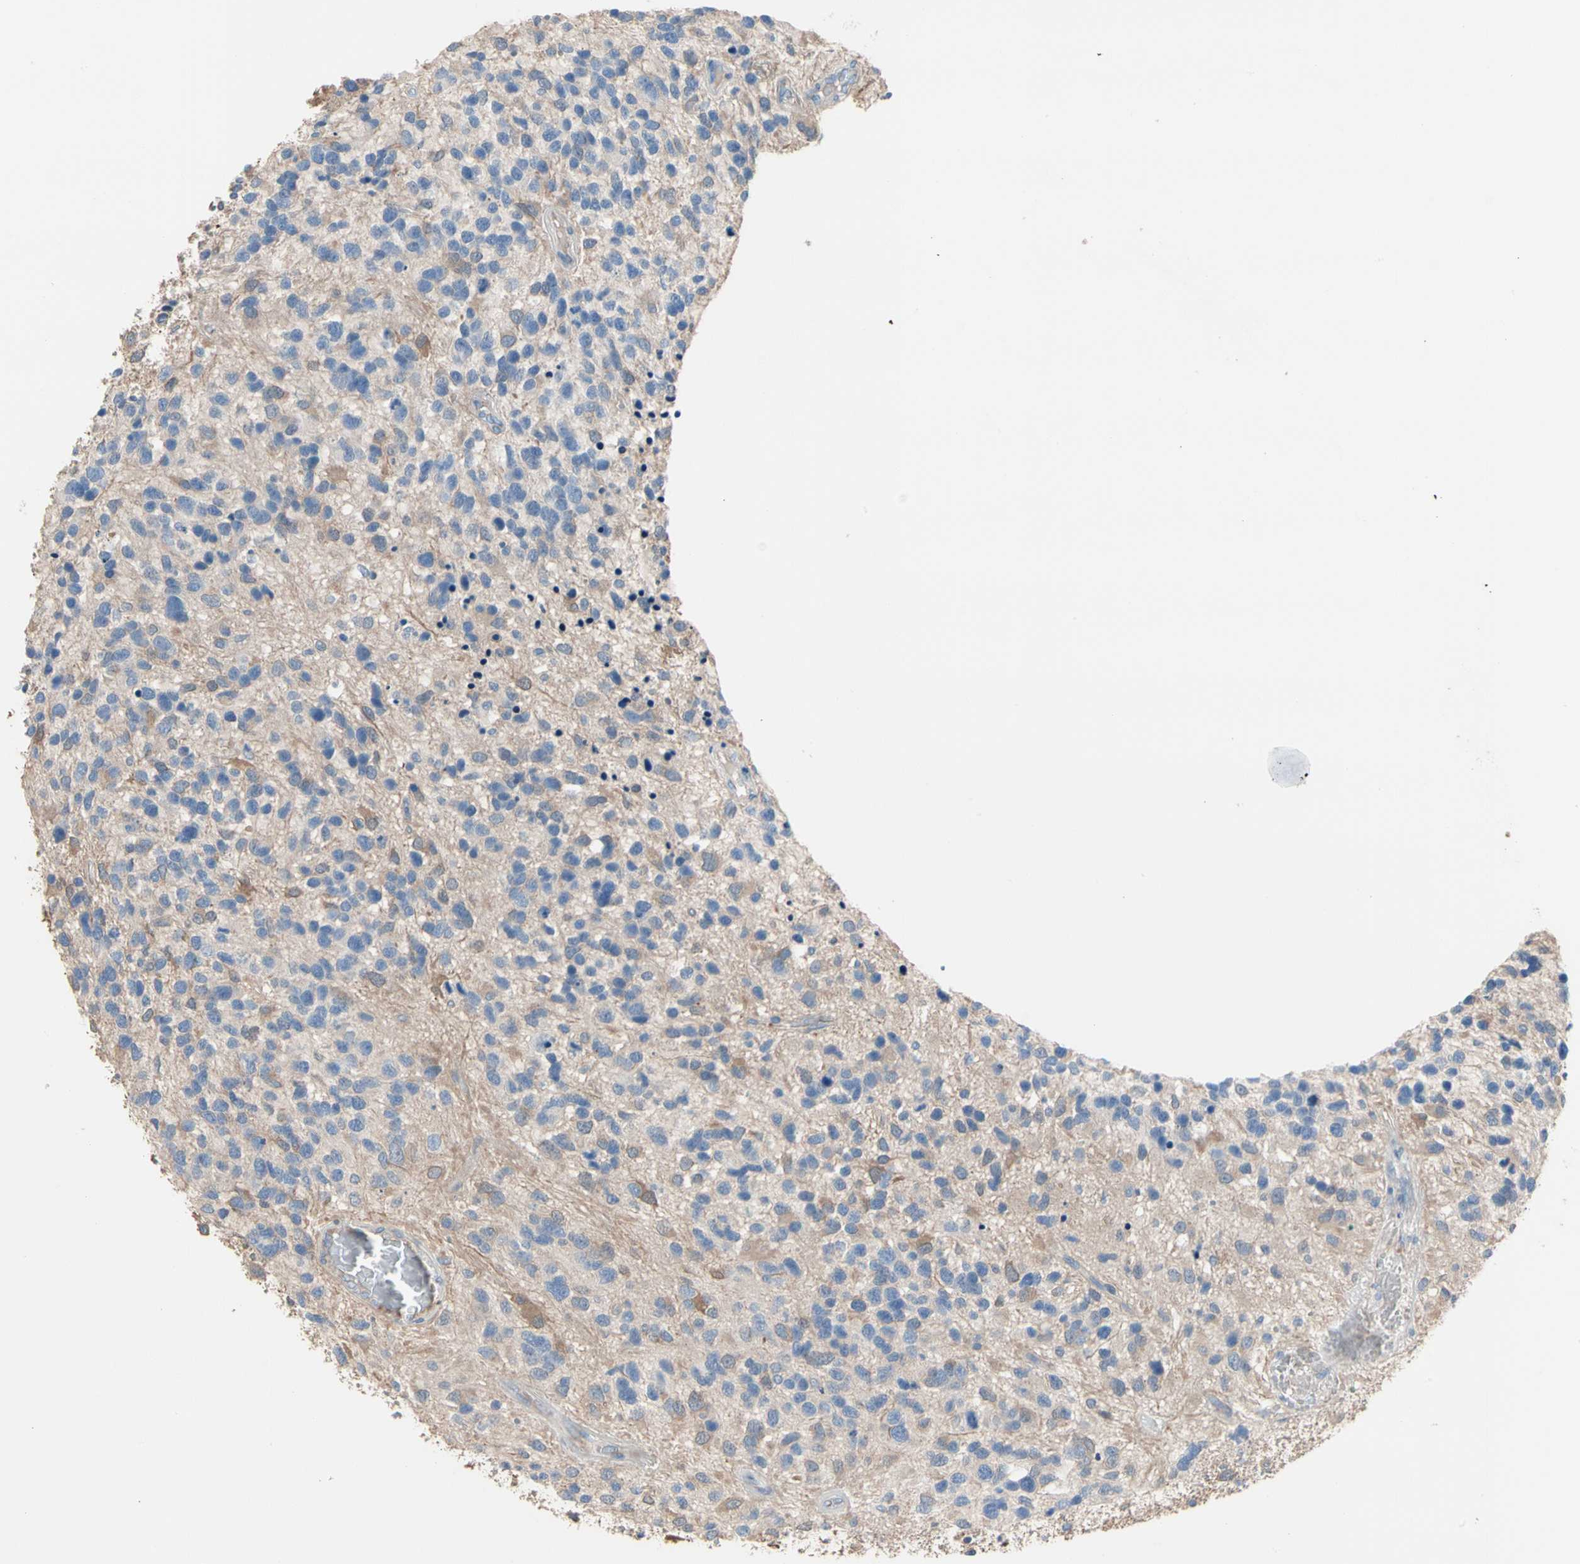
{"staining": {"intensity": "moderate", "quantity": "<25%", "location": "cytoplasmic/membranous"}, "tissue": "glioma", "cell_type": "Tumor cells", "image_type": "cancer", "snomed": [{"axis": "morphology", "description": "Glioma, malignant, High grade"}, {"axis": "topography", "description": "Brain"}], "caption": "Immunohistochemical staining of glioma reveals moderate cytoplasmic/membranous protein positivity in approximately <25% of tumor cells. Using DAB (3,3'-diaminobenzidine) (brown) and hematoxylin (blue) stains, captured at high magnification using brightfield microscopy.", "gene": "BBOX1", "patient": {"sex": "female", "age": 58}}